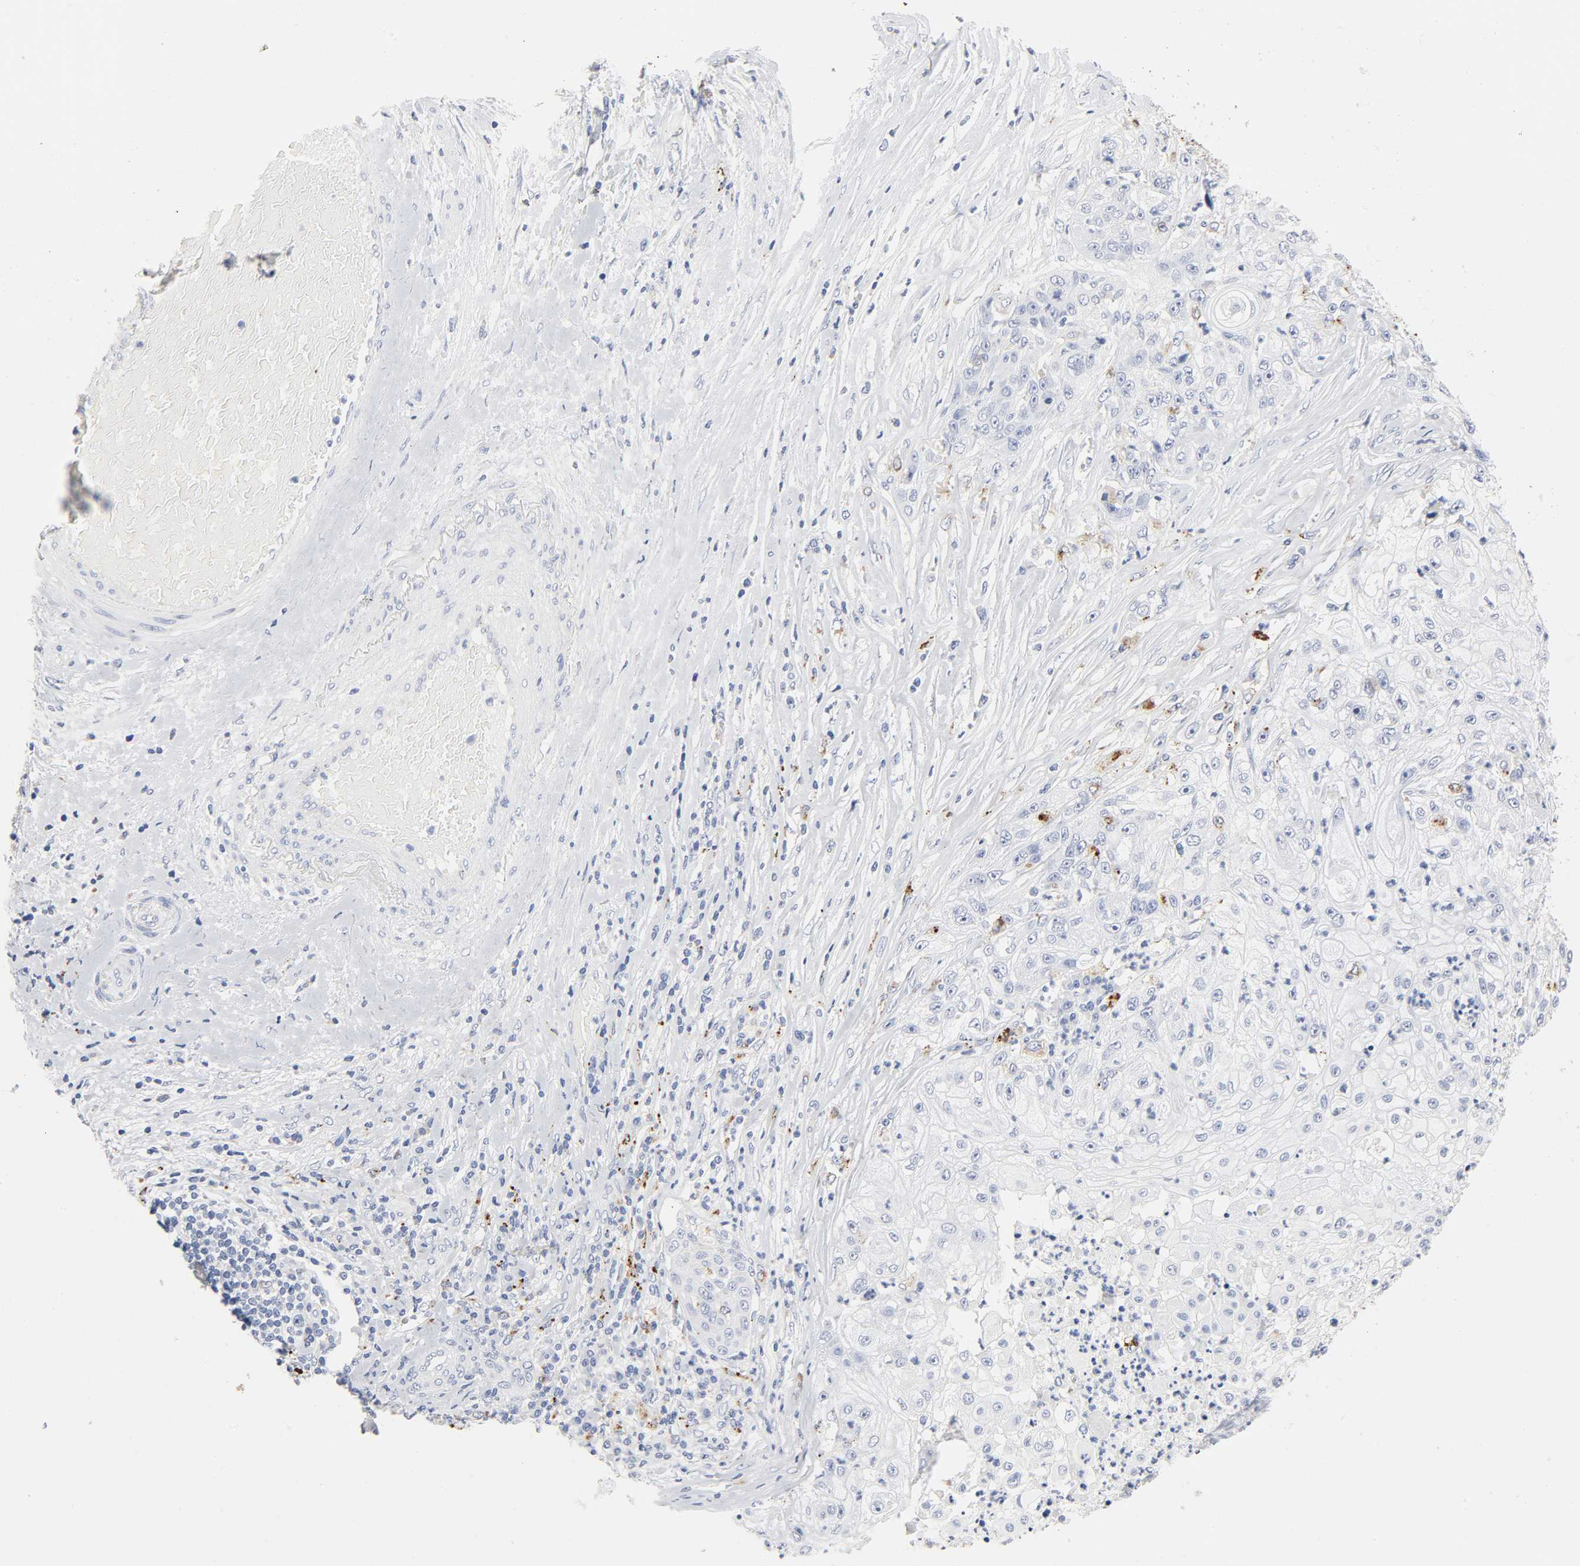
{"staining": {"intensity": "negative", "quantity": "none", "location": "none"}, "tissue": "lung cancer", "cell_type": "Tumor cells", "image_type": "cancer", "snomed": [{"axis": "morphology", "description": "Inflammation, NOS"}, {"axis": "morphology", "description": "Squamous cell carcinoma, NOS"}, {"axis": "topography", "description": "Lymph node"}, {"axis": "topography", "description": "Soft tissue"}, {"axis": "topography", "description": "Lung"}], "caption": "Micrograph shows no protein expression in tumor cells of lung squamous cell carcinoma tissue. (Stains: DAB (3,3'-diaminobenzidine) IHC with hematoxylin counter stain, Microscopy: brightfield microscopy at high magnification).", "gene": "PLP1", "patient": {"sex": "male", "age": 66}}